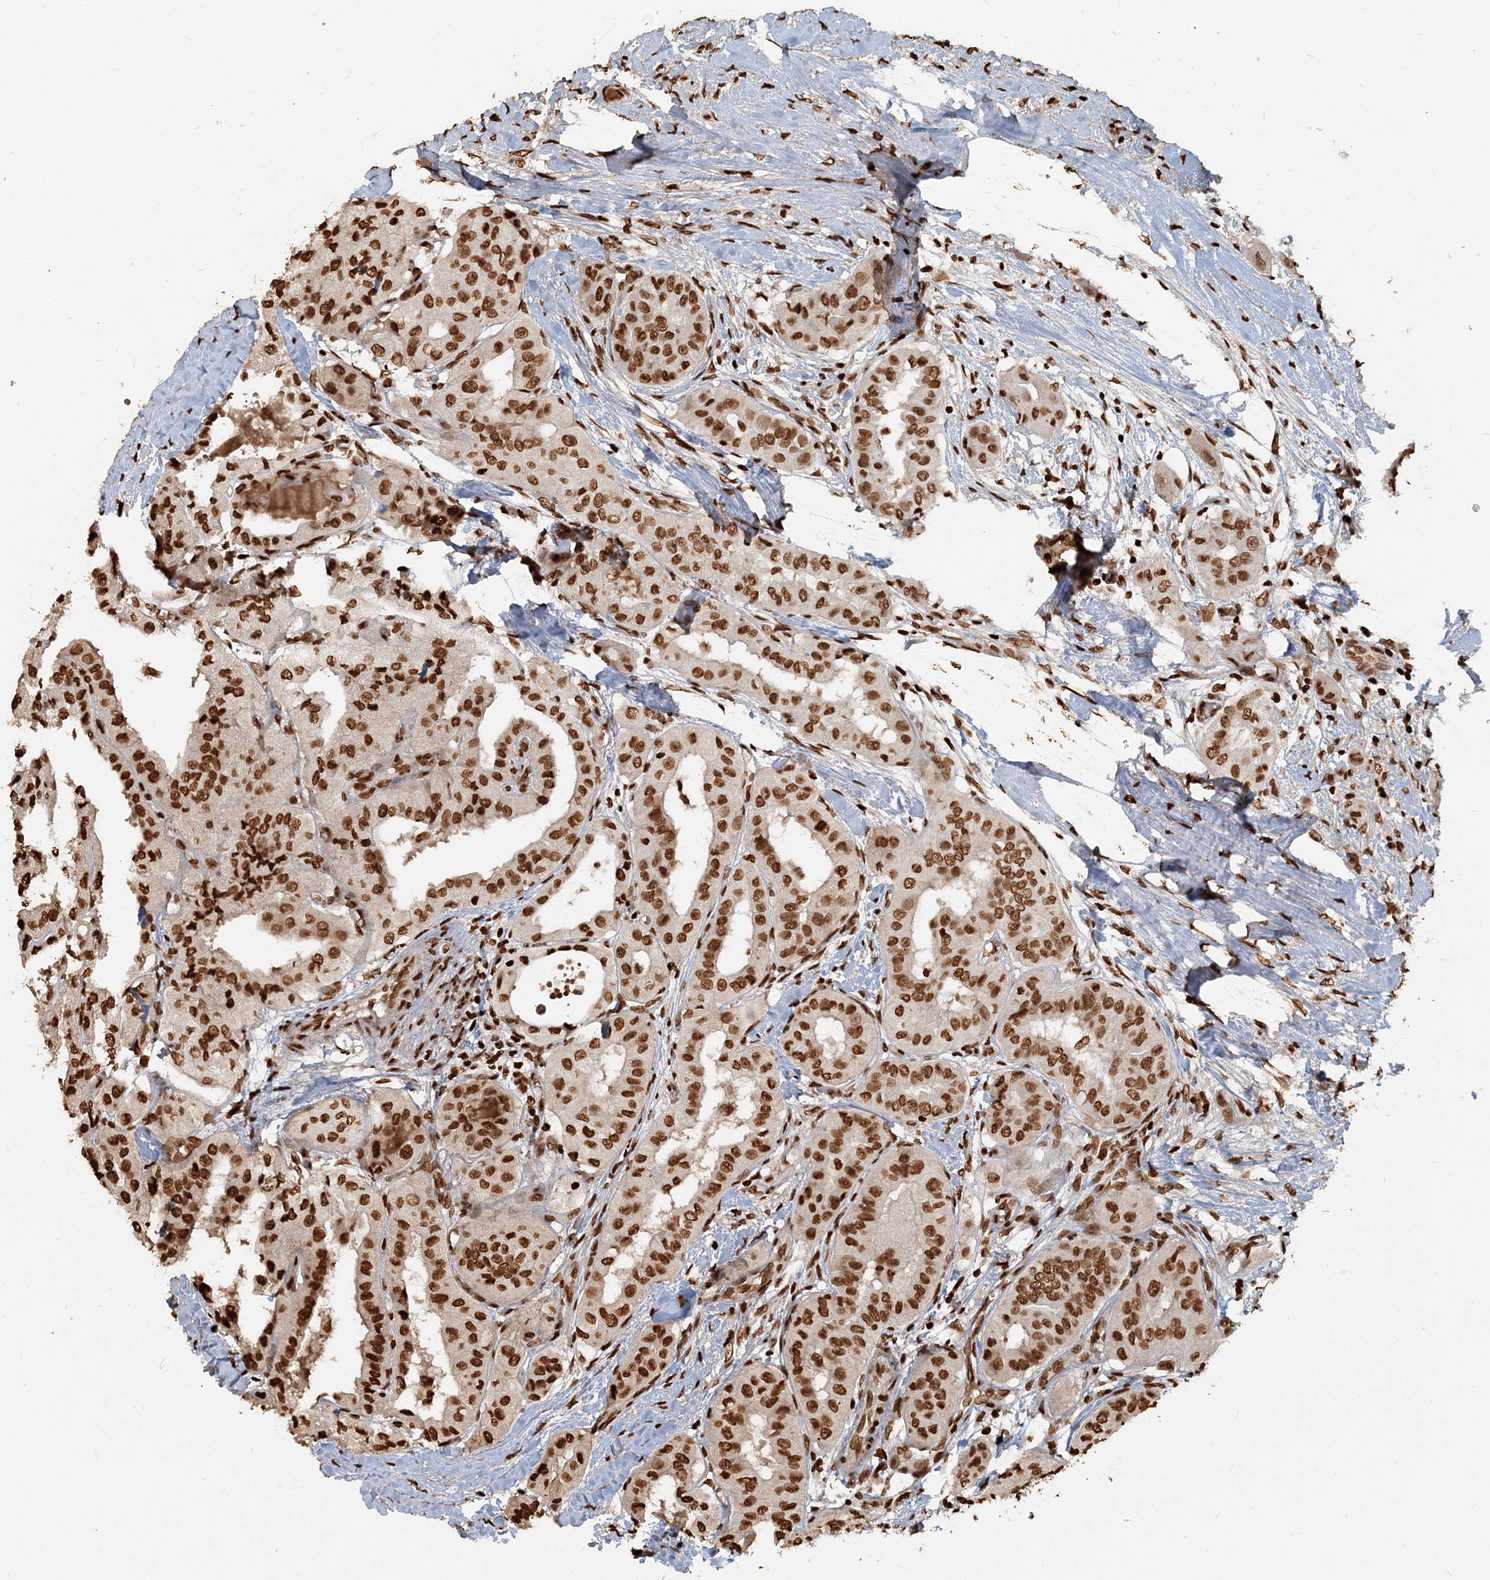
{"staining": {"intensity": "strong", "quantity": ">75%", "location": "nuclear"}, "tissue": "thyroid cancer", "cell_type": "Tumor cells", "image_type": "cancer", "snomed": [{"axis": "morphology", "description": "Papillary adenocarcinoma, NOS"}, {"axis": "topography", "description": "Thyroid gland"}], "caption": "Immunohistochemistry (IHC) staining of thyroid papillary adenocarcinoma, which shows high levels of strong nuclear staining in approximately >75% of tumor cells indicating strong nuclear protein positivity. The staining was performed using DAB (brown) for protein detection and nuclei were counterstained in hematoxylin (blue).", "gene": "H3-3B", "patient": {"sex": "female", "age": 59}}